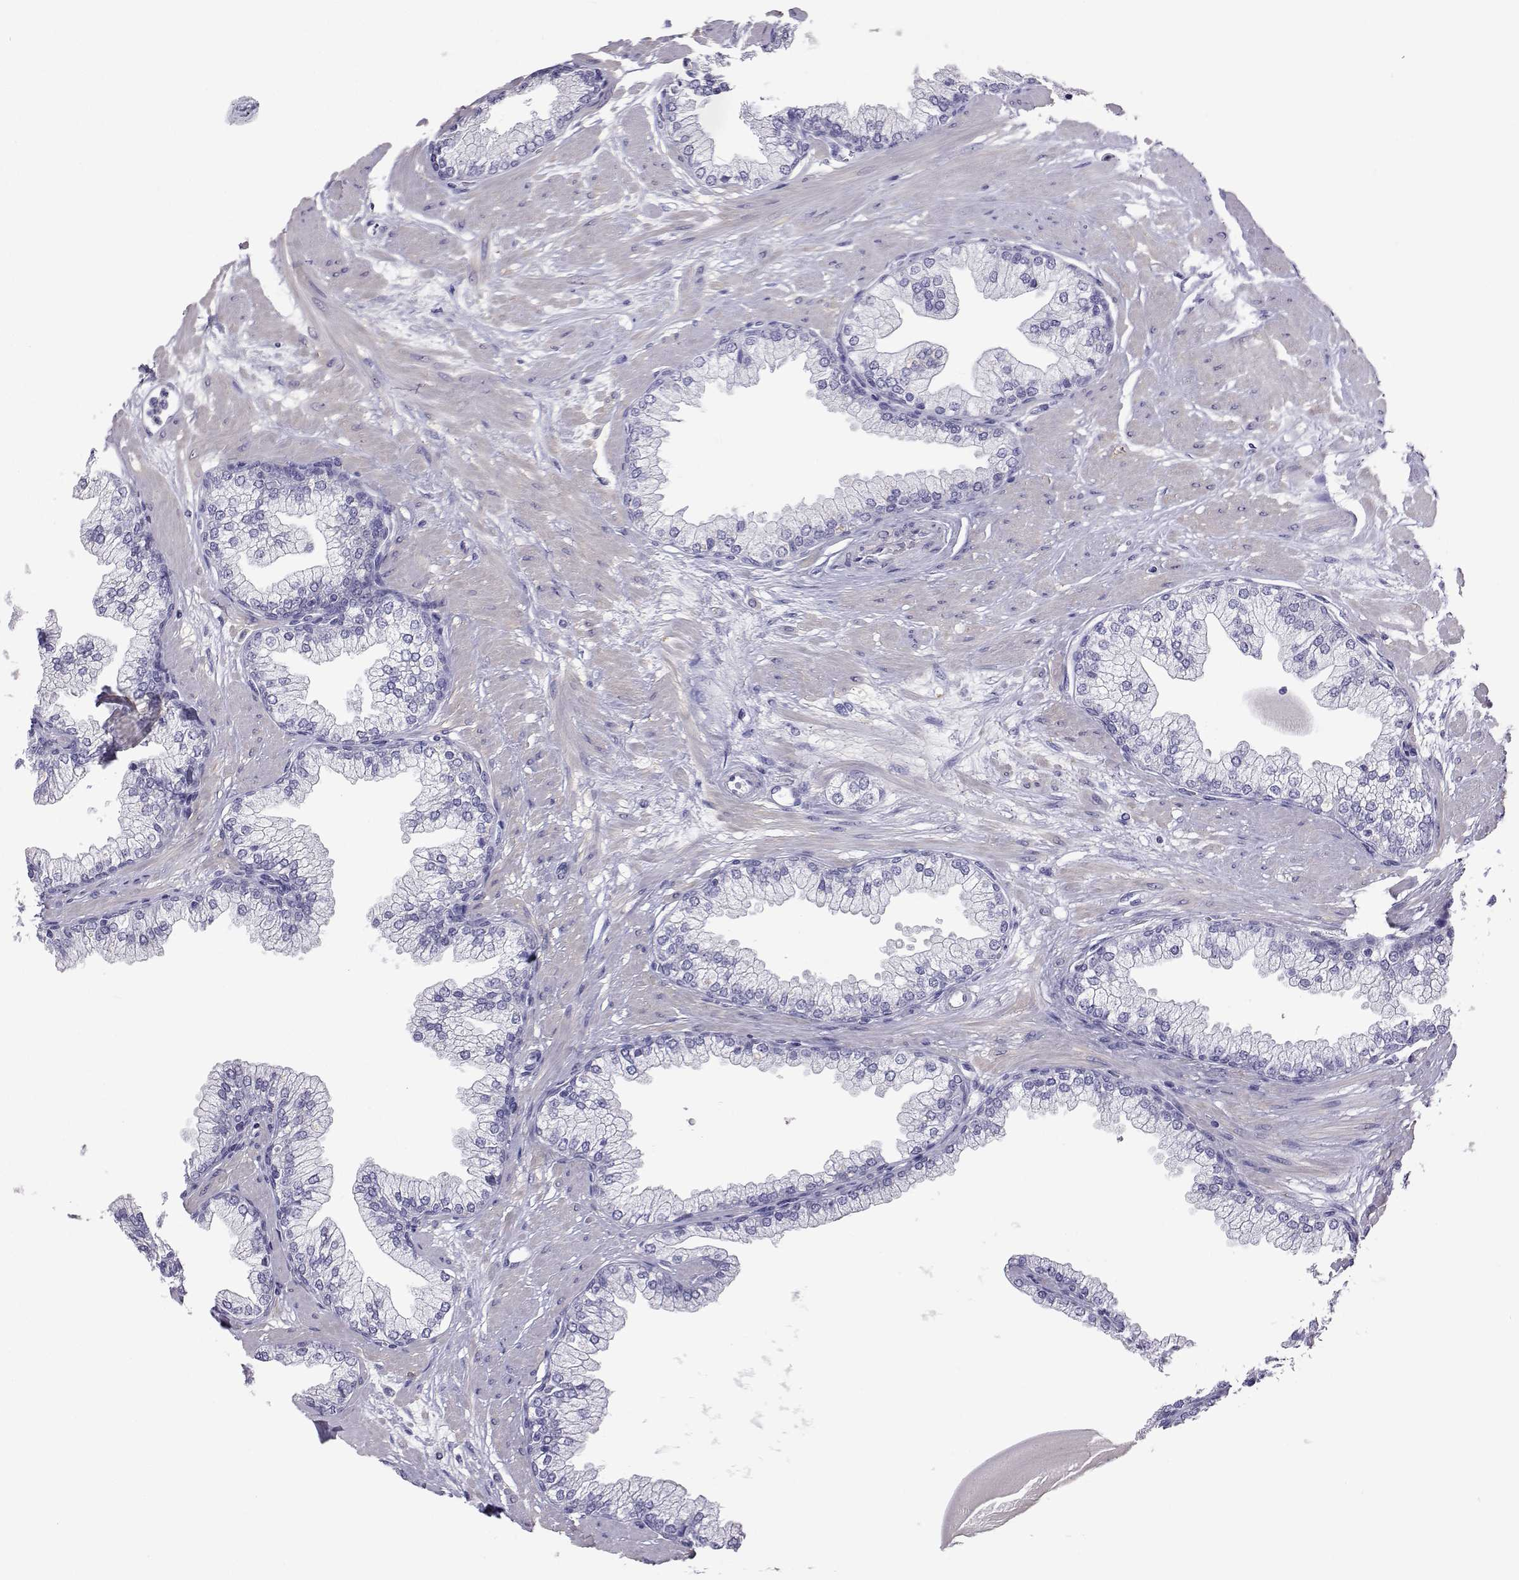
{"staining": {"intensity": "negative", "quantity": "none", "location": "none"}, "tissue": "prostate", "cell_type": "Glandular cells", "image_type": "normal", "snomed": [{"axis": "morphology", "description": "Normal tissue, NOS"}, {"axis": "topography", "description": "Prostate"}, {"axis": "topography", "description": "Peripheral nerve tissue"}], "caption": "Immunohistochemistry micrograph of normal prostate: prostate stained with DAB (3,3'-diaminobenzidine) exhibits no significant protein staining in glandular cells. Nuclei are stained in blue.", "gene": "PLIN4", "patient": {"sex": "male", "age": 61}}